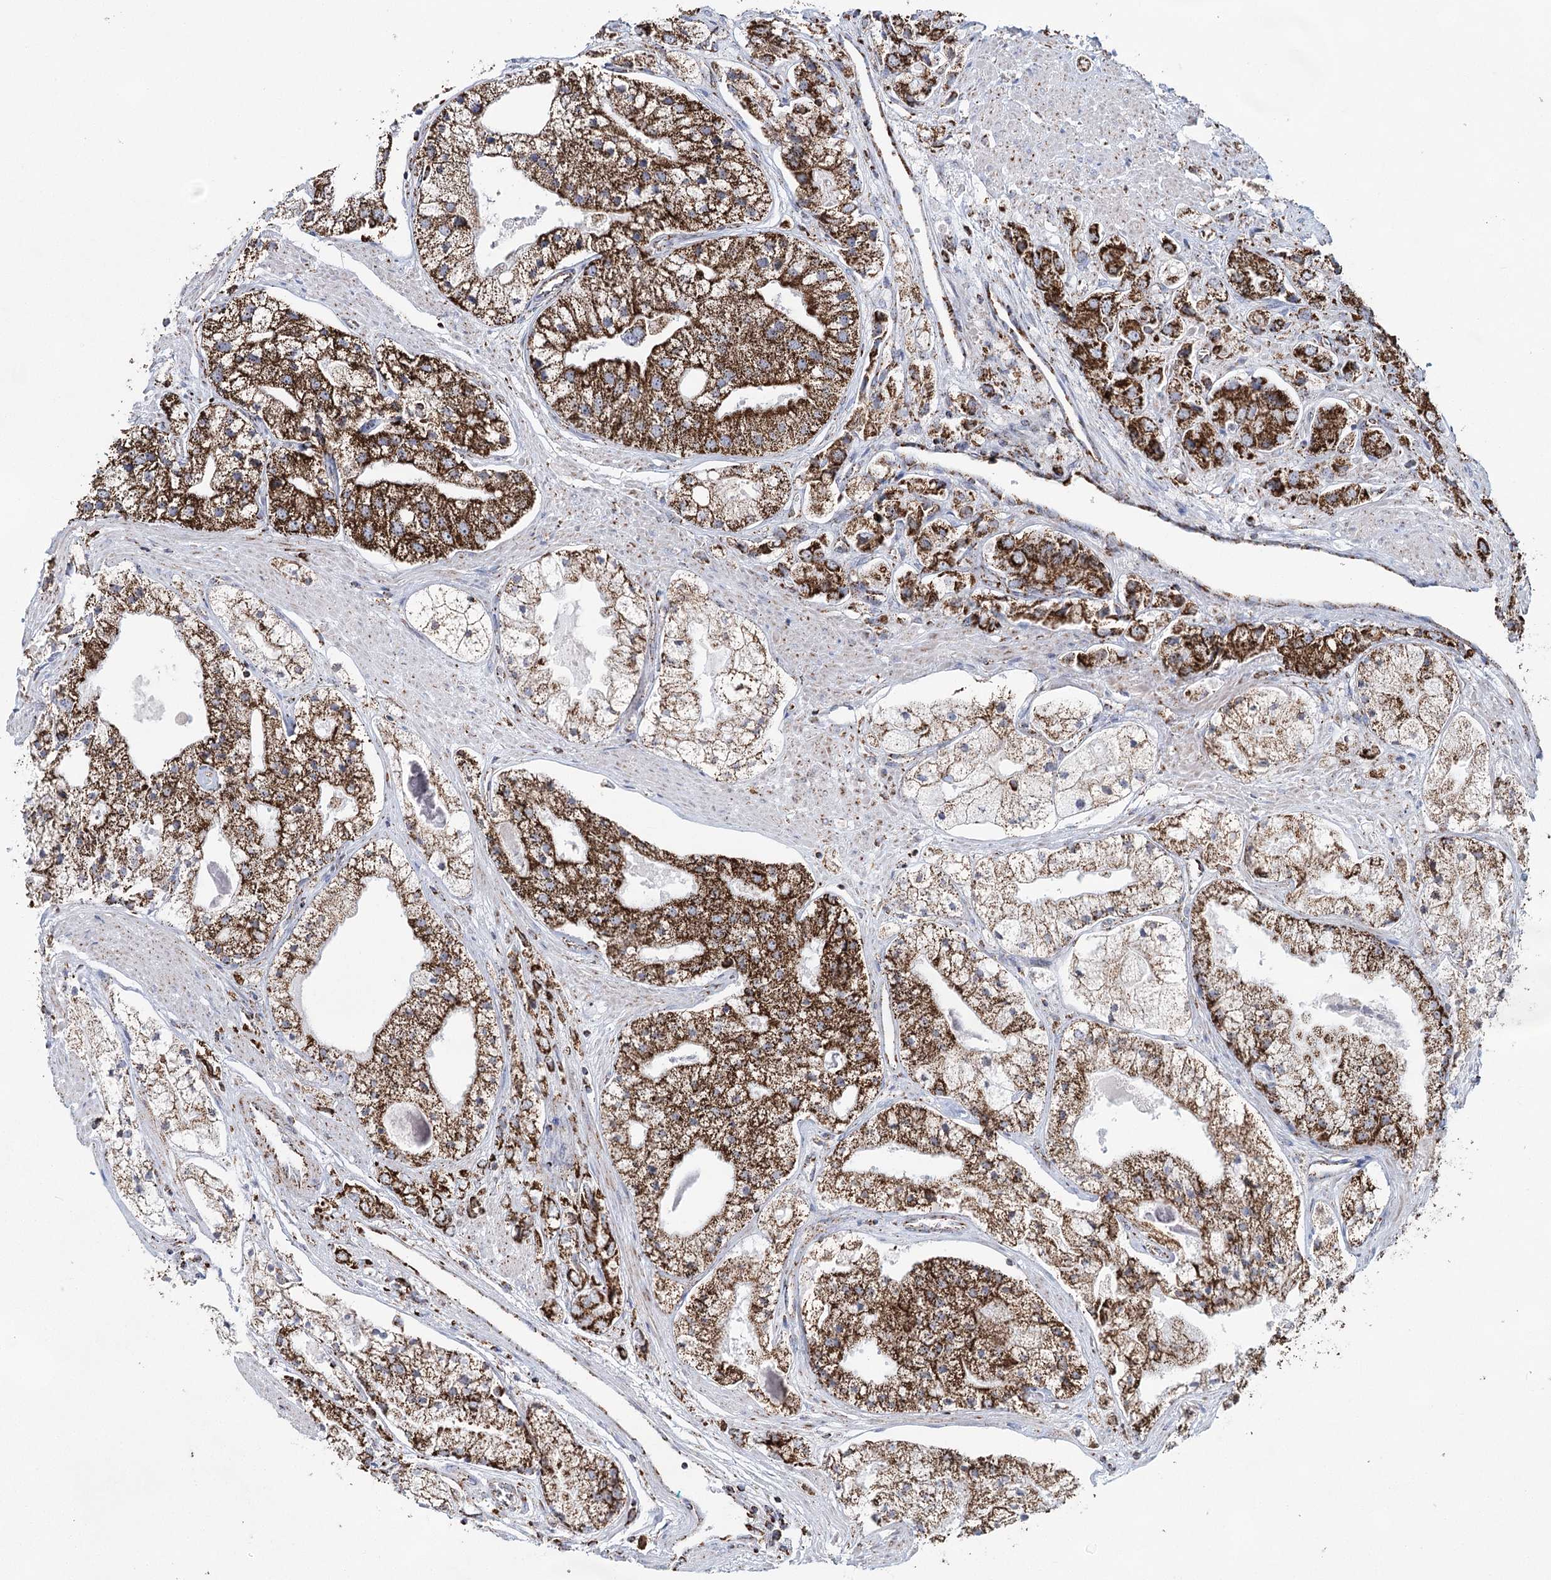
{"staining": {"intensity": "strong", "quantity": ">75%", "location": "cytoplasmic/membranous"}, "tissue": "prostate cancer", "cell_type": "Tumor cells", "image_type": "cancer", "snomed": [{"axis": "morphology", "description": "Adenocarcinoma, High grade"}, {"axis": "topography", "description": "Prostate"}], "caption": "Prostate cancer (high-grade adenocarcinoma) stained with DAB (3,3'-diaminobenzidine) immunohistochemistry reveals high levels of strong cytoplasmic/membranous expression in about >75% of tumor cells.", "gene": "CWF19L1", "patient": {"sex": "male", "age": 50}}